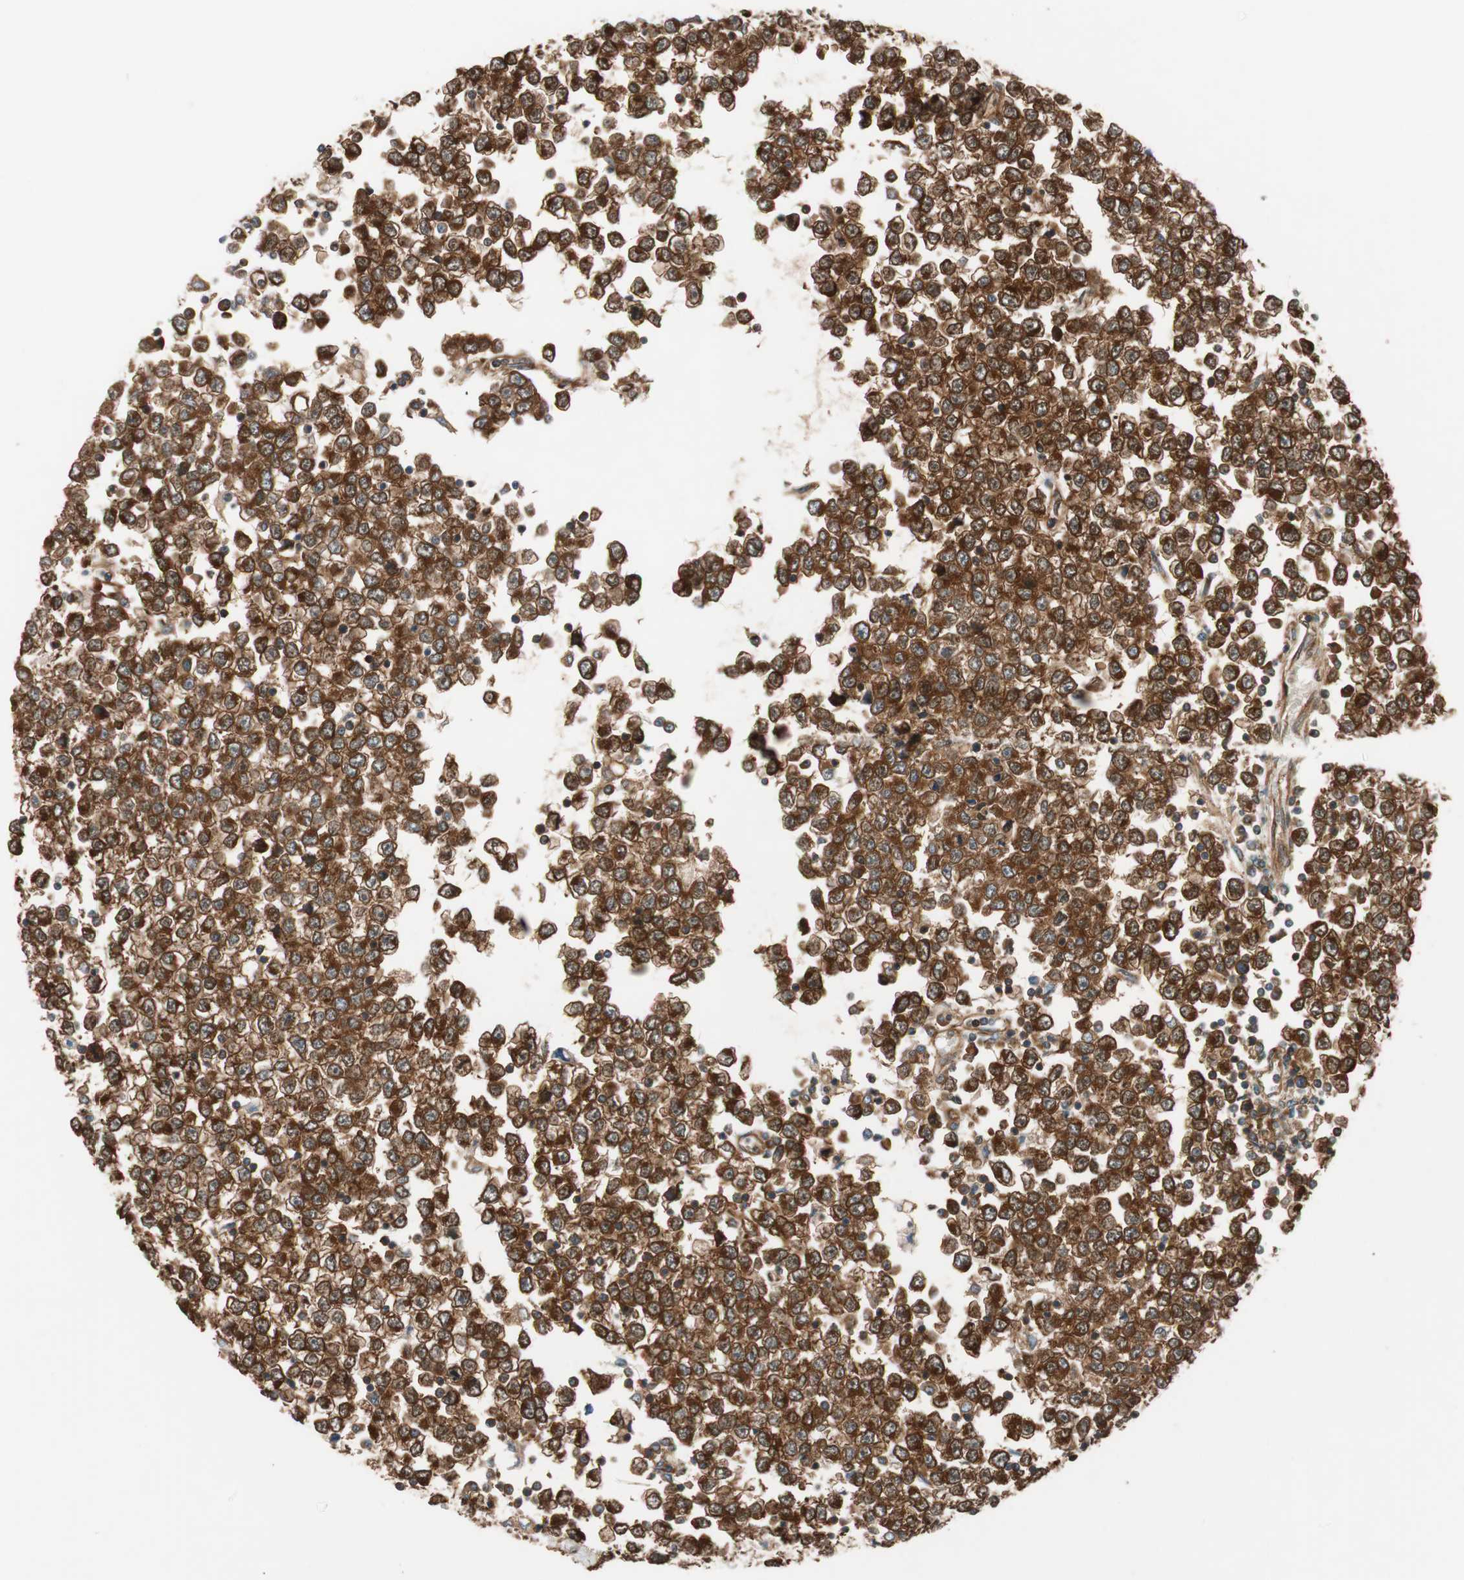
{"staining": {"intensity": "strong", "quantity": ">75%", "location": "cytoplasmic/membranous"}, "tissue": "testis cancer", "cell_type": "Tumor cells", "image_type": "cancer", "snomed": [{"axis": "morphology", "description": "Seminoma, NOS"}, {"axis": "topography", "description": "Testis"}], "caption": "A brown stain labels strong cytoplasmic/membranous staining of a protein in human testis seminoma tumor cells.", "gene": "WASL", "patient": {"sex": "male", "age": 65}}